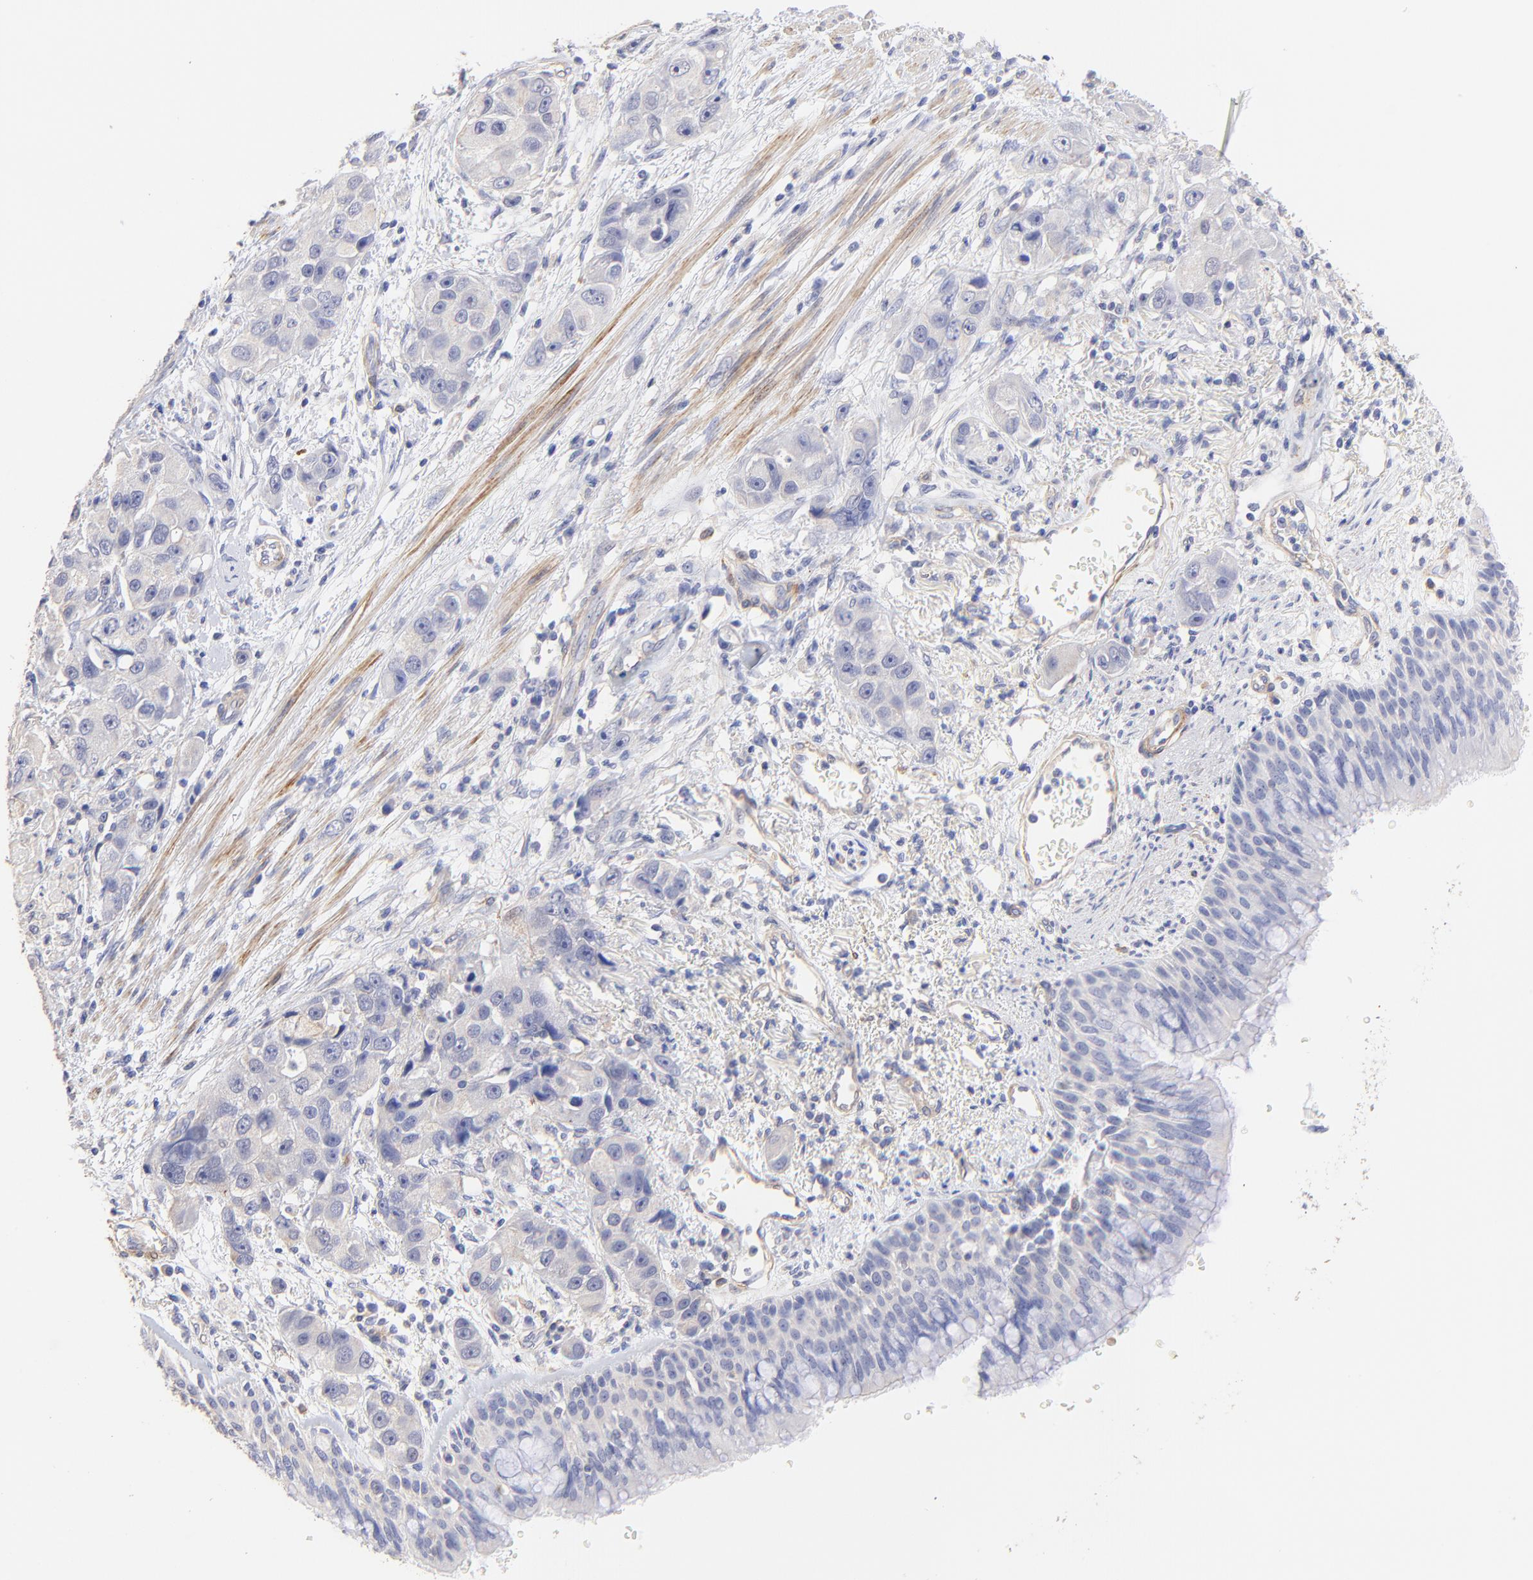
{"staining": {"intensity": "negative", "quantity": "none", "location": "none"}, "tissue": "bronchus", "cell_type": "Respiratory epithelial cells", "image_type": "normal", "snomed": [{"axis": "morphology", "description": "Normal tissue, NOS"}, {"axis": "morphology", "description": "Adenocarcinoma, NOS"}, {"axis": "morphology", "description": "Adenocarcinoma, metastatic, NOS"}, {"axis": "topography", "description": "Lymph node"}, {"axis": "topography", "description": "Bronchus"}, {"axis": "topography", "description": "Lung"}], "caption": "DAB (3,3'-diaminobenzidine) immunohistochemical staining of benign bronchus reveals no significant expression in respiratory epithelial cells. The staining was performed using DAB to visualize the protein expression in brown, while the nuclei were stained in blue with hematoxylin (Magnification: 20x).", "gene": "ACTRT1", "patient": {"sex": "female", "age": 54}}